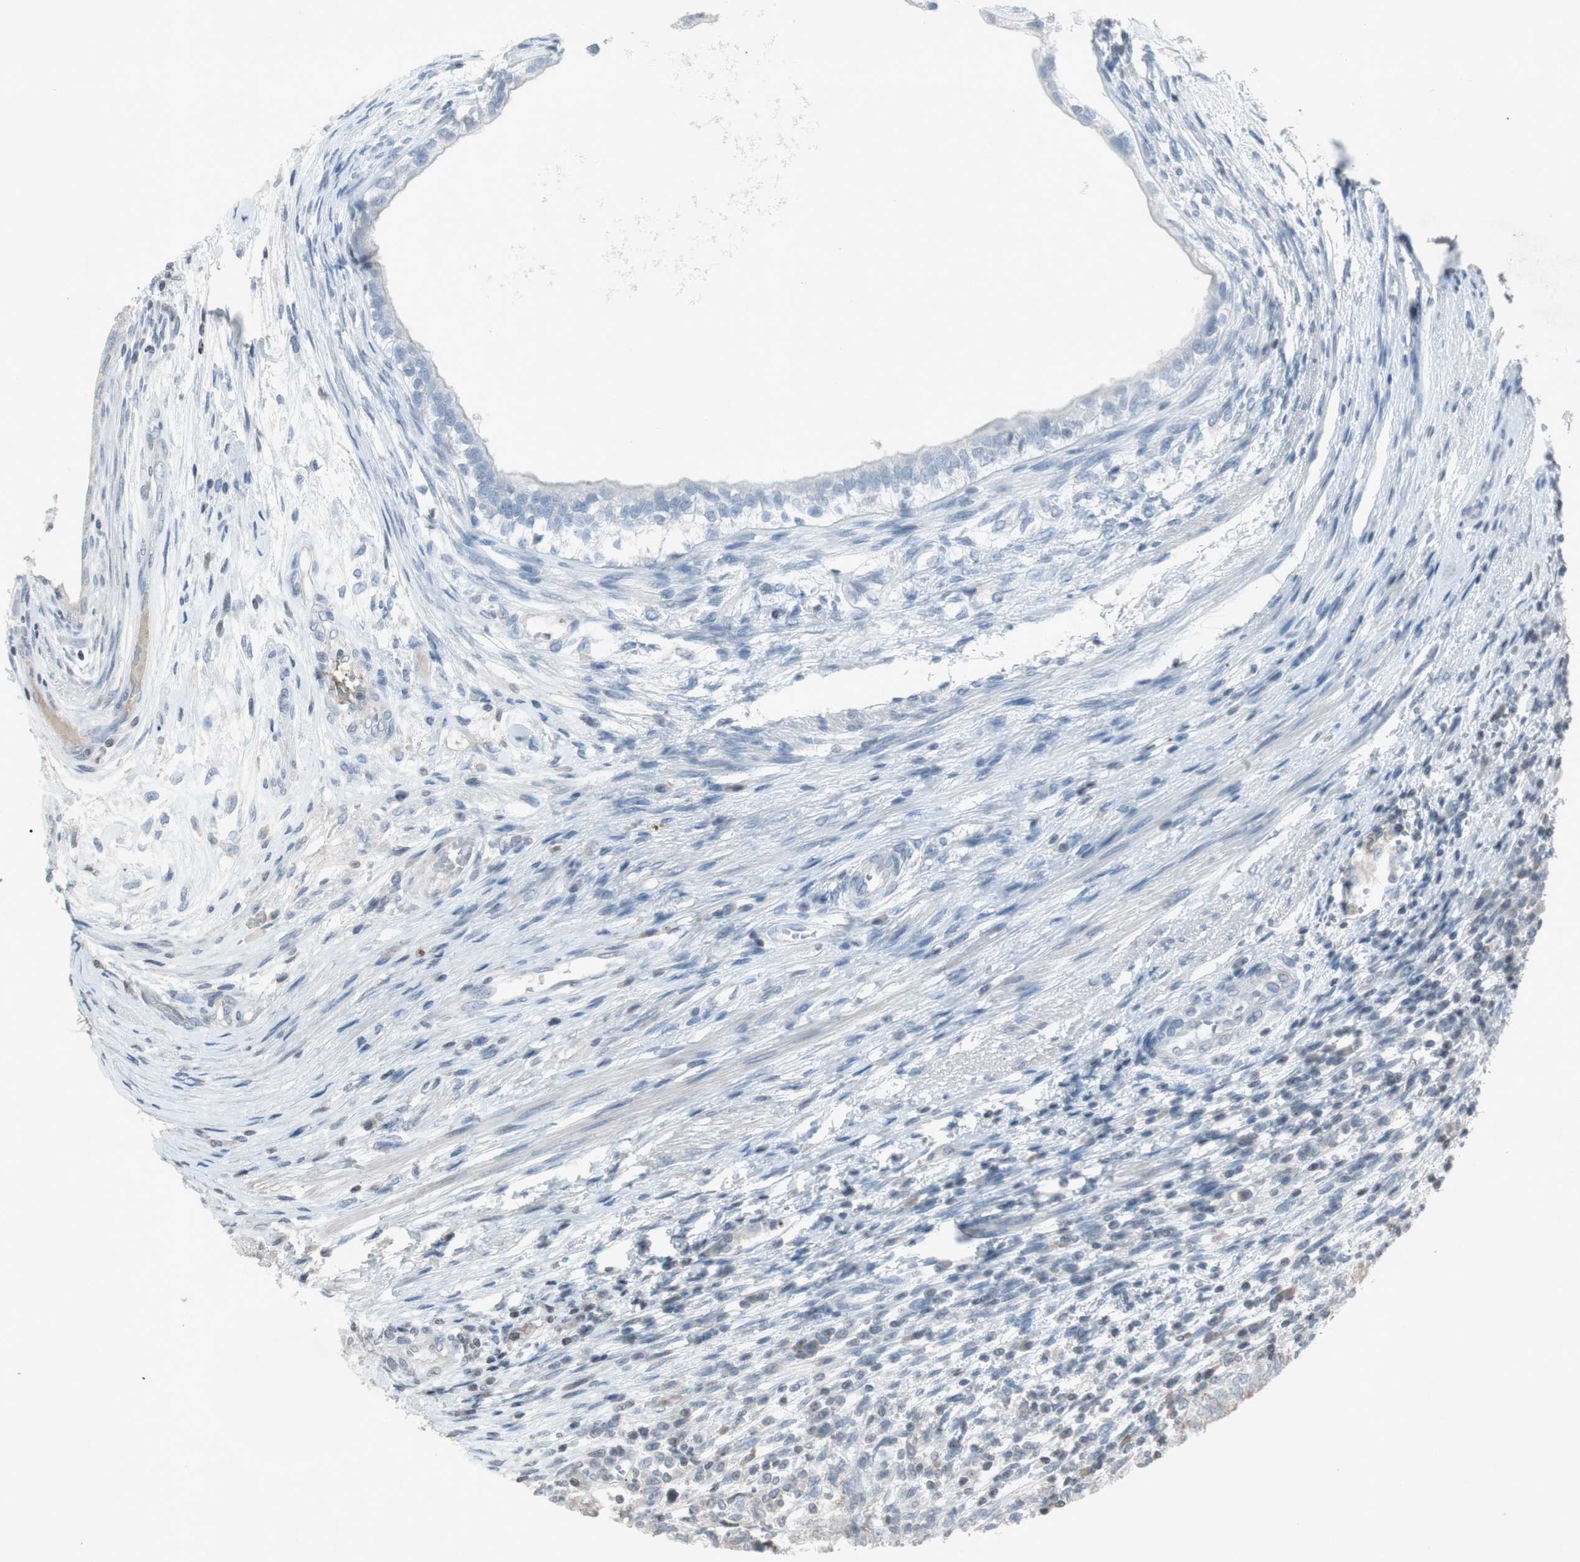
{"staining": {"intensity": "negative", "quantity": "none", "location": "none"}, "tissue": "testis cancer", "cell_type": "Tumor cells", "image_type": "cancer", "snomed": [{"axis": "morphology", "description": "Carcinoma, Embryonal, NOS"}, {"axis": "topography", "description": "Testis"}], "caption": "A micrograph of human embryonal carcinoma (testis) is negative for staining in tumor cells. (DAB (3,3'-diaminobenzidine) IHC visualized using brightfield microscopy, high magnification).", "gene": "ARG2", "patient": {"sex": "male", "age": 26}}